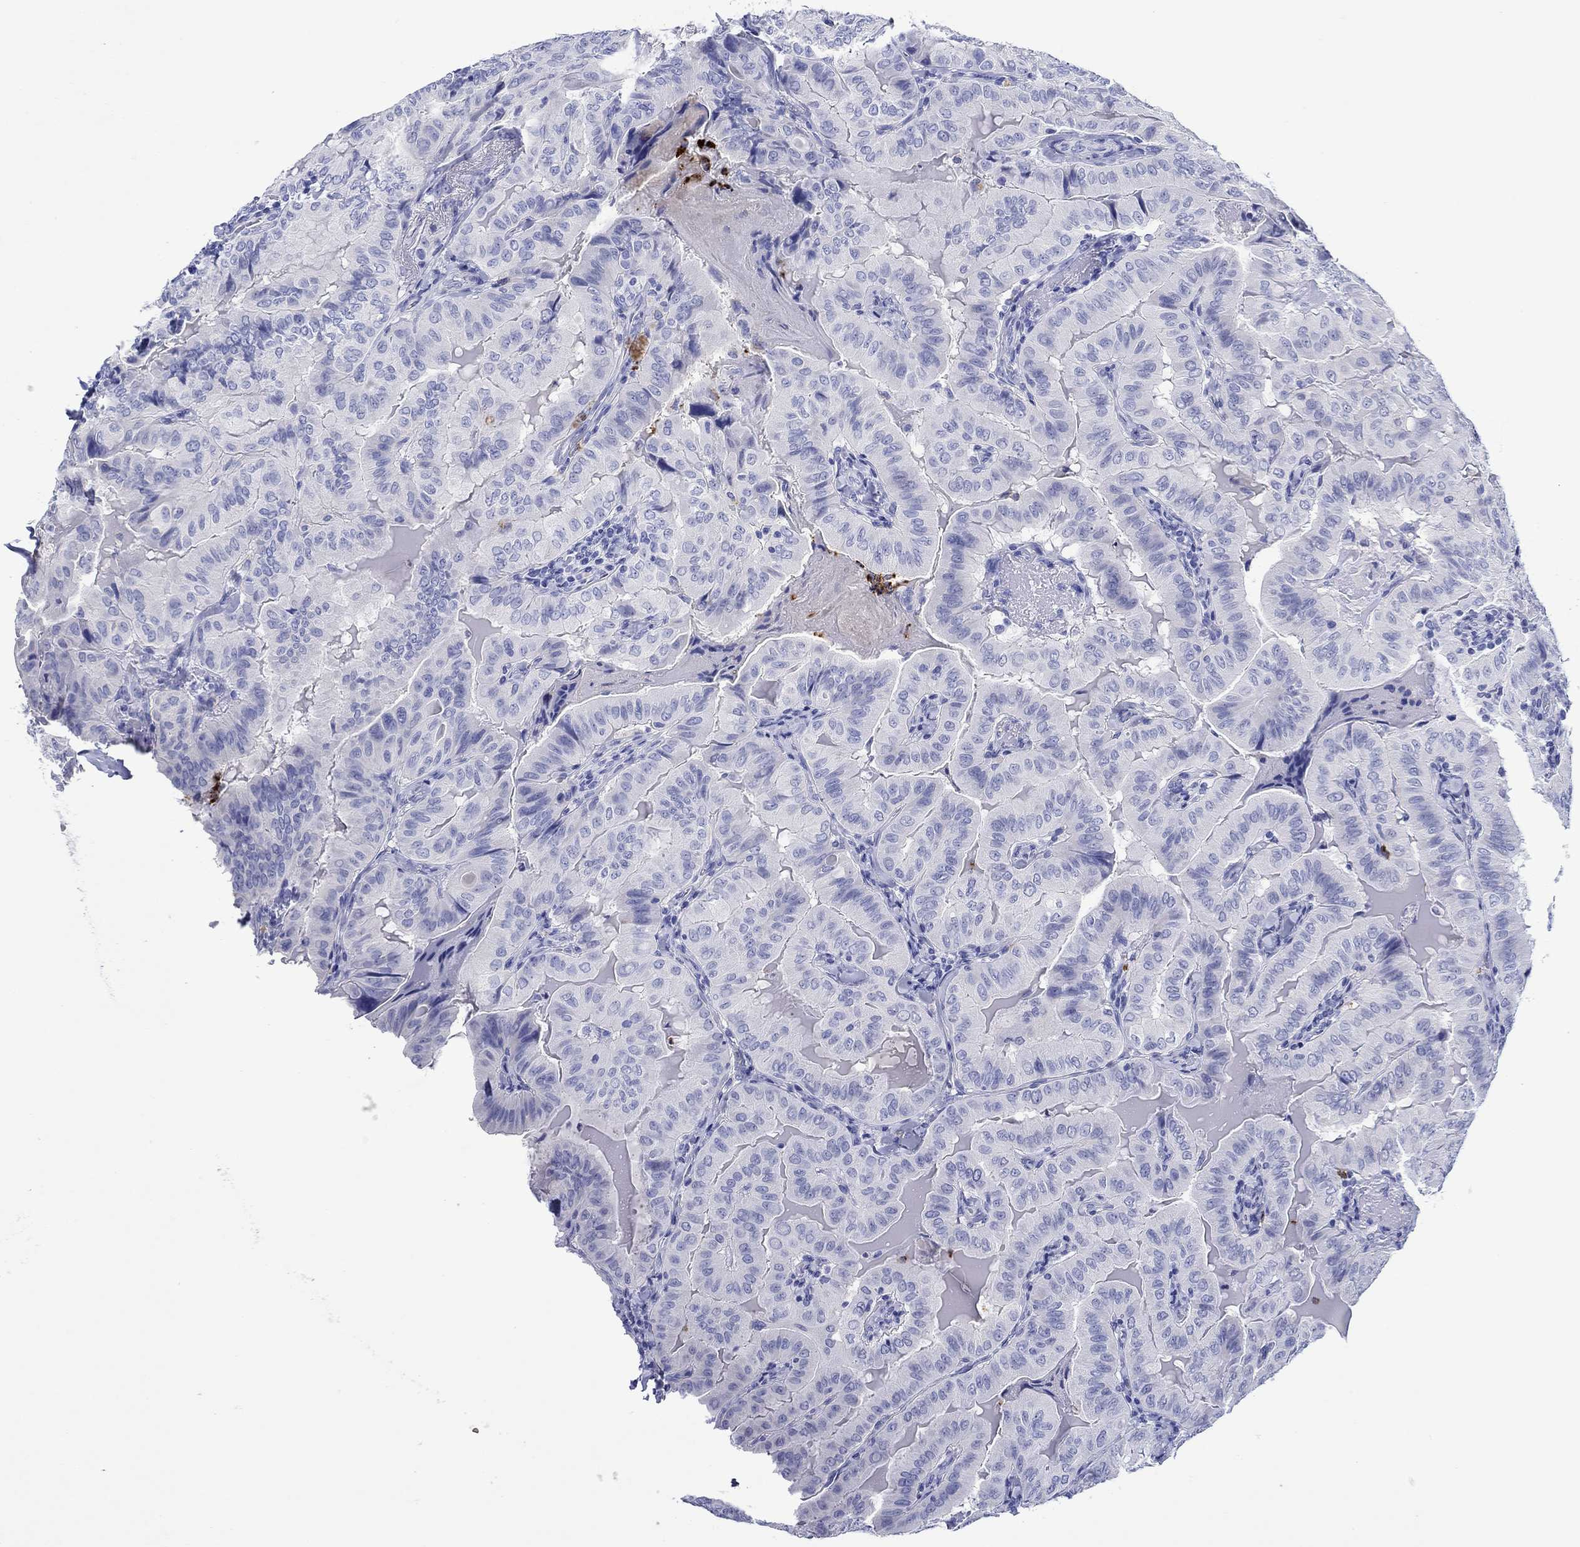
{"staining": {"intensity": "negative", "quantity": "none", "location": "none"}, "tissue": "thyroid cancer", "cell_type": "Tumor cells", "image_type": "cancer", "snomed": [{"axis": "morphology", "description": "Papillary adenocarcinoma, NOS"}, {"axis": "topography", "description": "Thyroid gland"}], "caption": "The photomicrograph displays no staining of tumor cells in papillary adenocarcinoma (thyroid).", "gene": "EPX", "patient": {"sex": "female", "age": 68}}